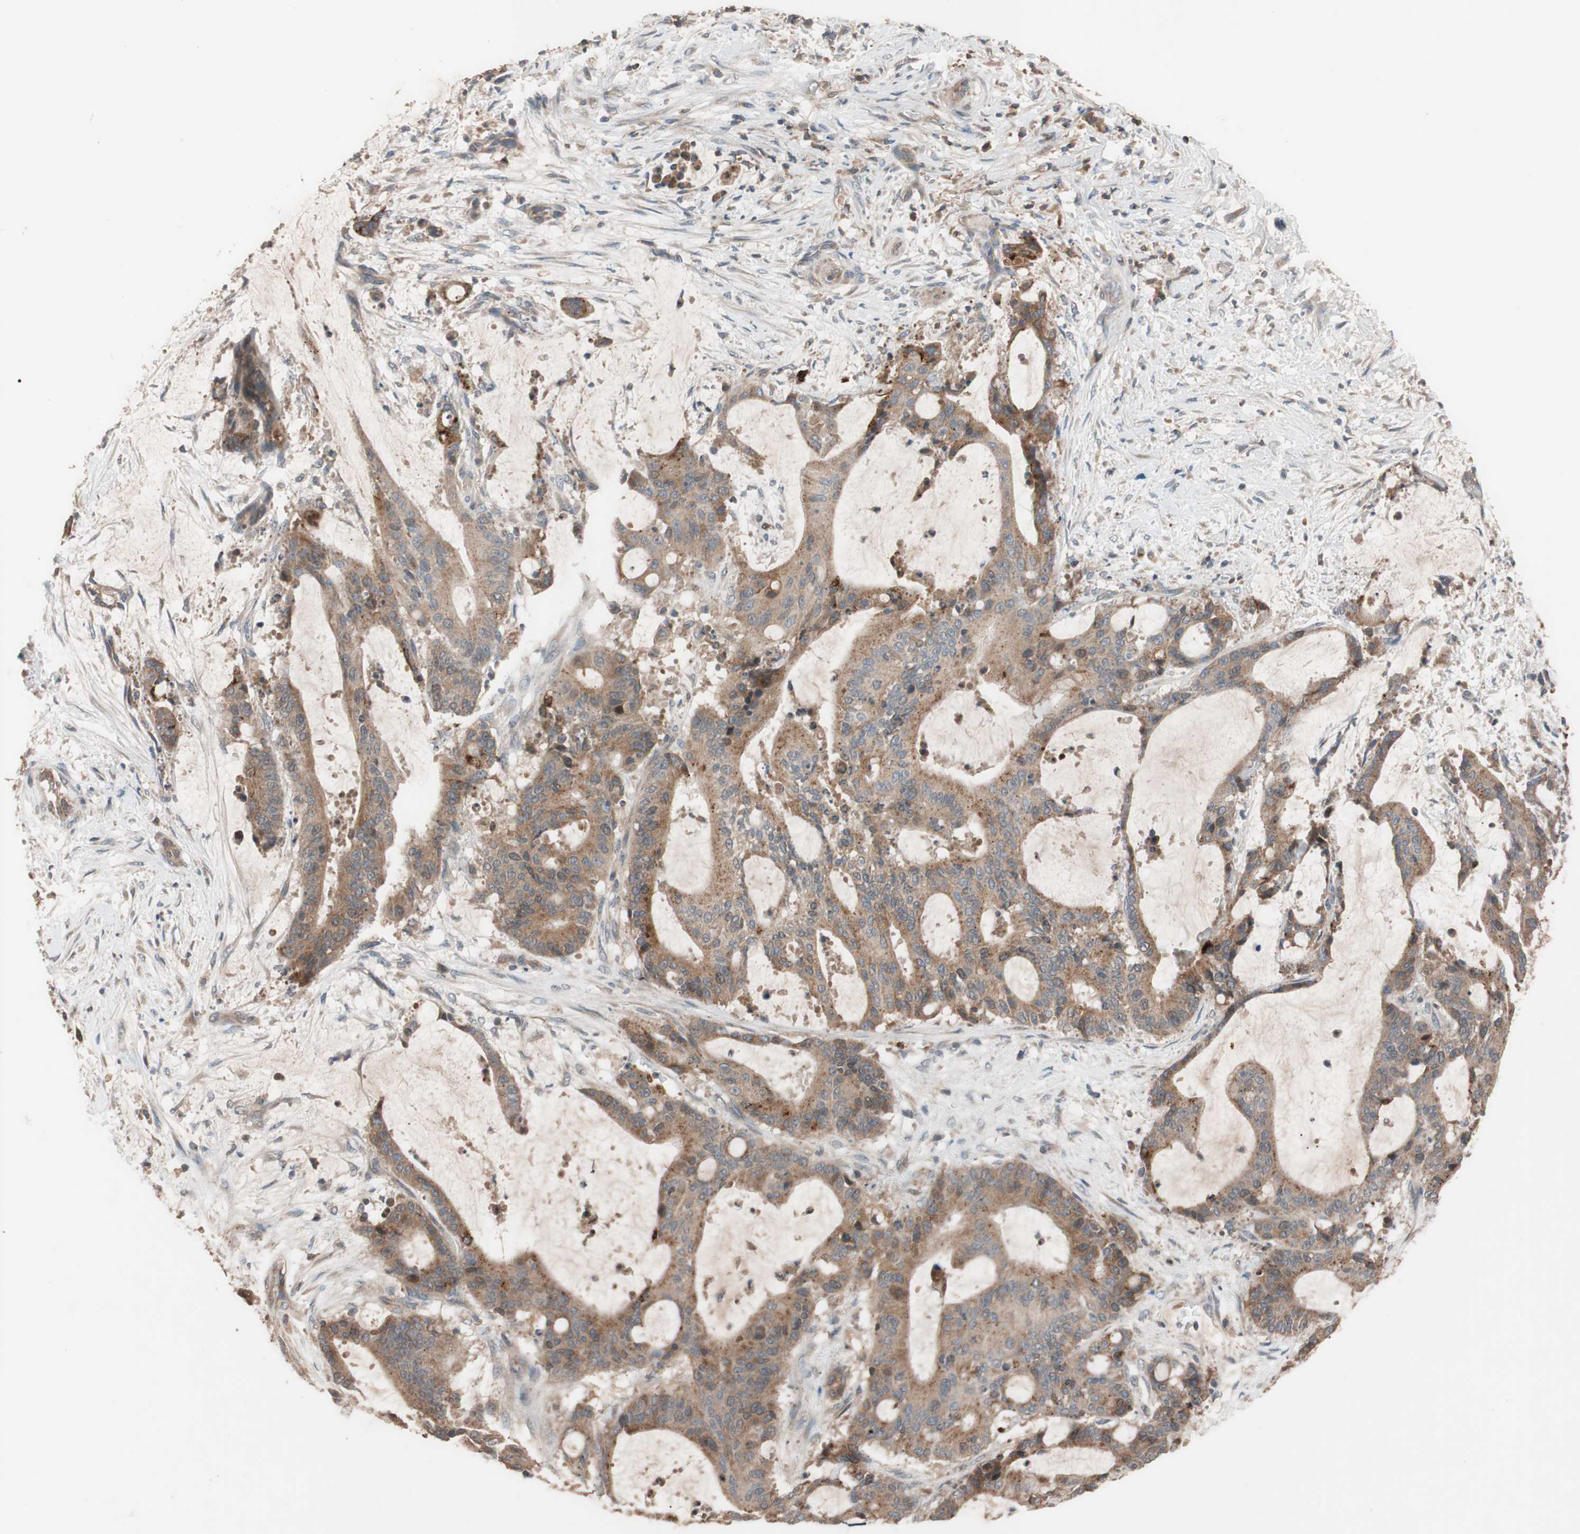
{"staining": {"intensity": "moderate", "quantity": ">75%", "location": "cytoplasmic/membranous"}, "tissue": "liver cancer", "cell_type": "Tumor cells", "image_type": "cancer", "snomed": [{"axis": "morphology", "description": "Cholangiocarcinoma"}, {"axis": "topography", "description": "Liver"}], "caption": "Liver cholangiocarcinoma stained with a brown dye reveals moderate cytoplasmic/membranous positive positivity in approximately >75% of tumor cells.", "gene": "SDC4", "patient": {"sex": "female", "age": 73}}